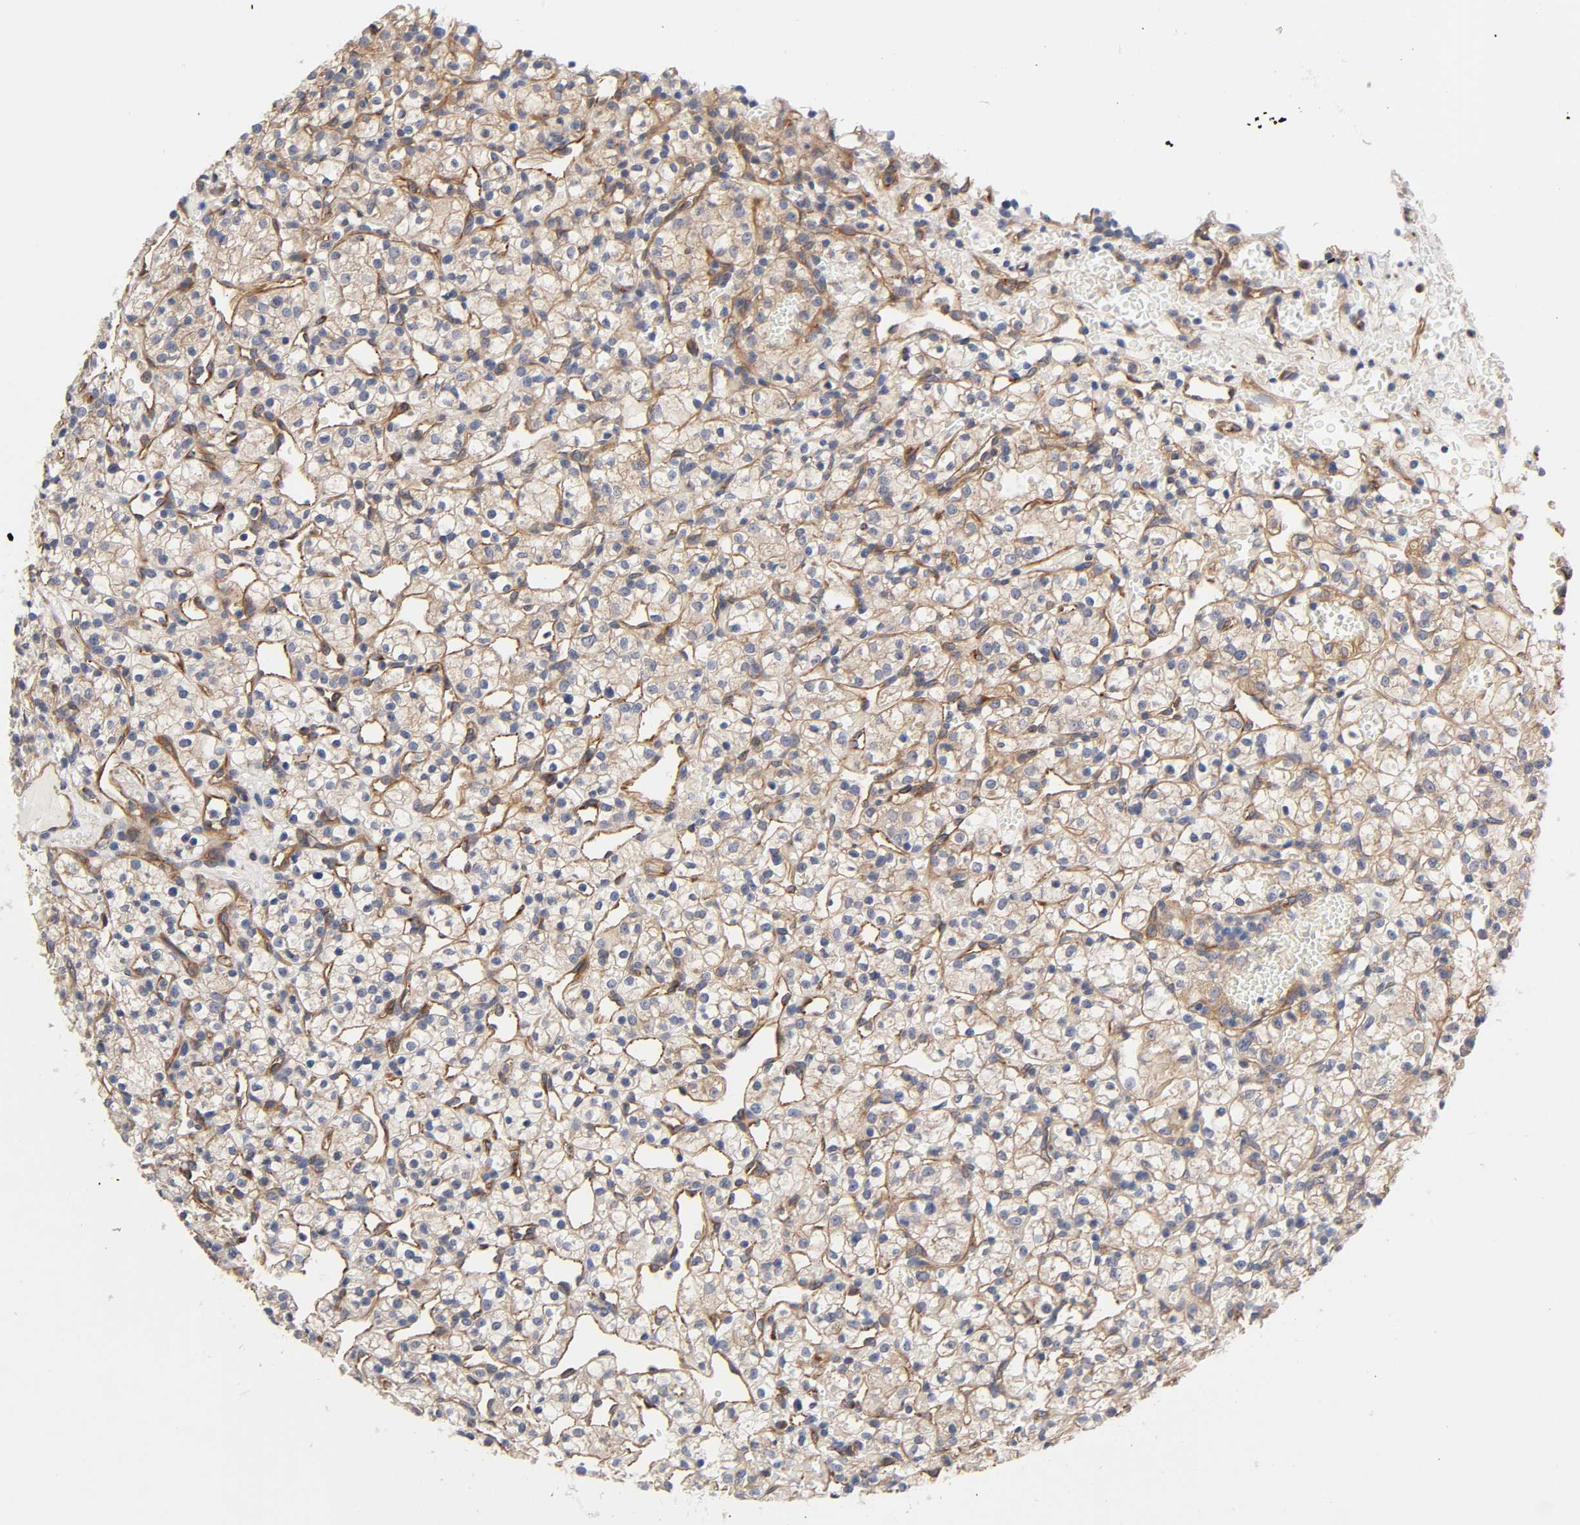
{"staining": {"intensity": "negative", "quantity": "none", "location": "none"}, "tissue": "renal cancer", "cell_type": "Tumor cells", "image_type": "cancer", "snomed": [{"axis": "morphology", "description": "Adenocarcinoma, NOS"}, {"axis": "topography", "description": "Kidney"}], "caption": "Renal adenocarcinoma stained for a protein using immunohistochemistry displays no staining tumor cells.", "gene": "RAB13", "patient": {"sex": "female", "age": 60}}